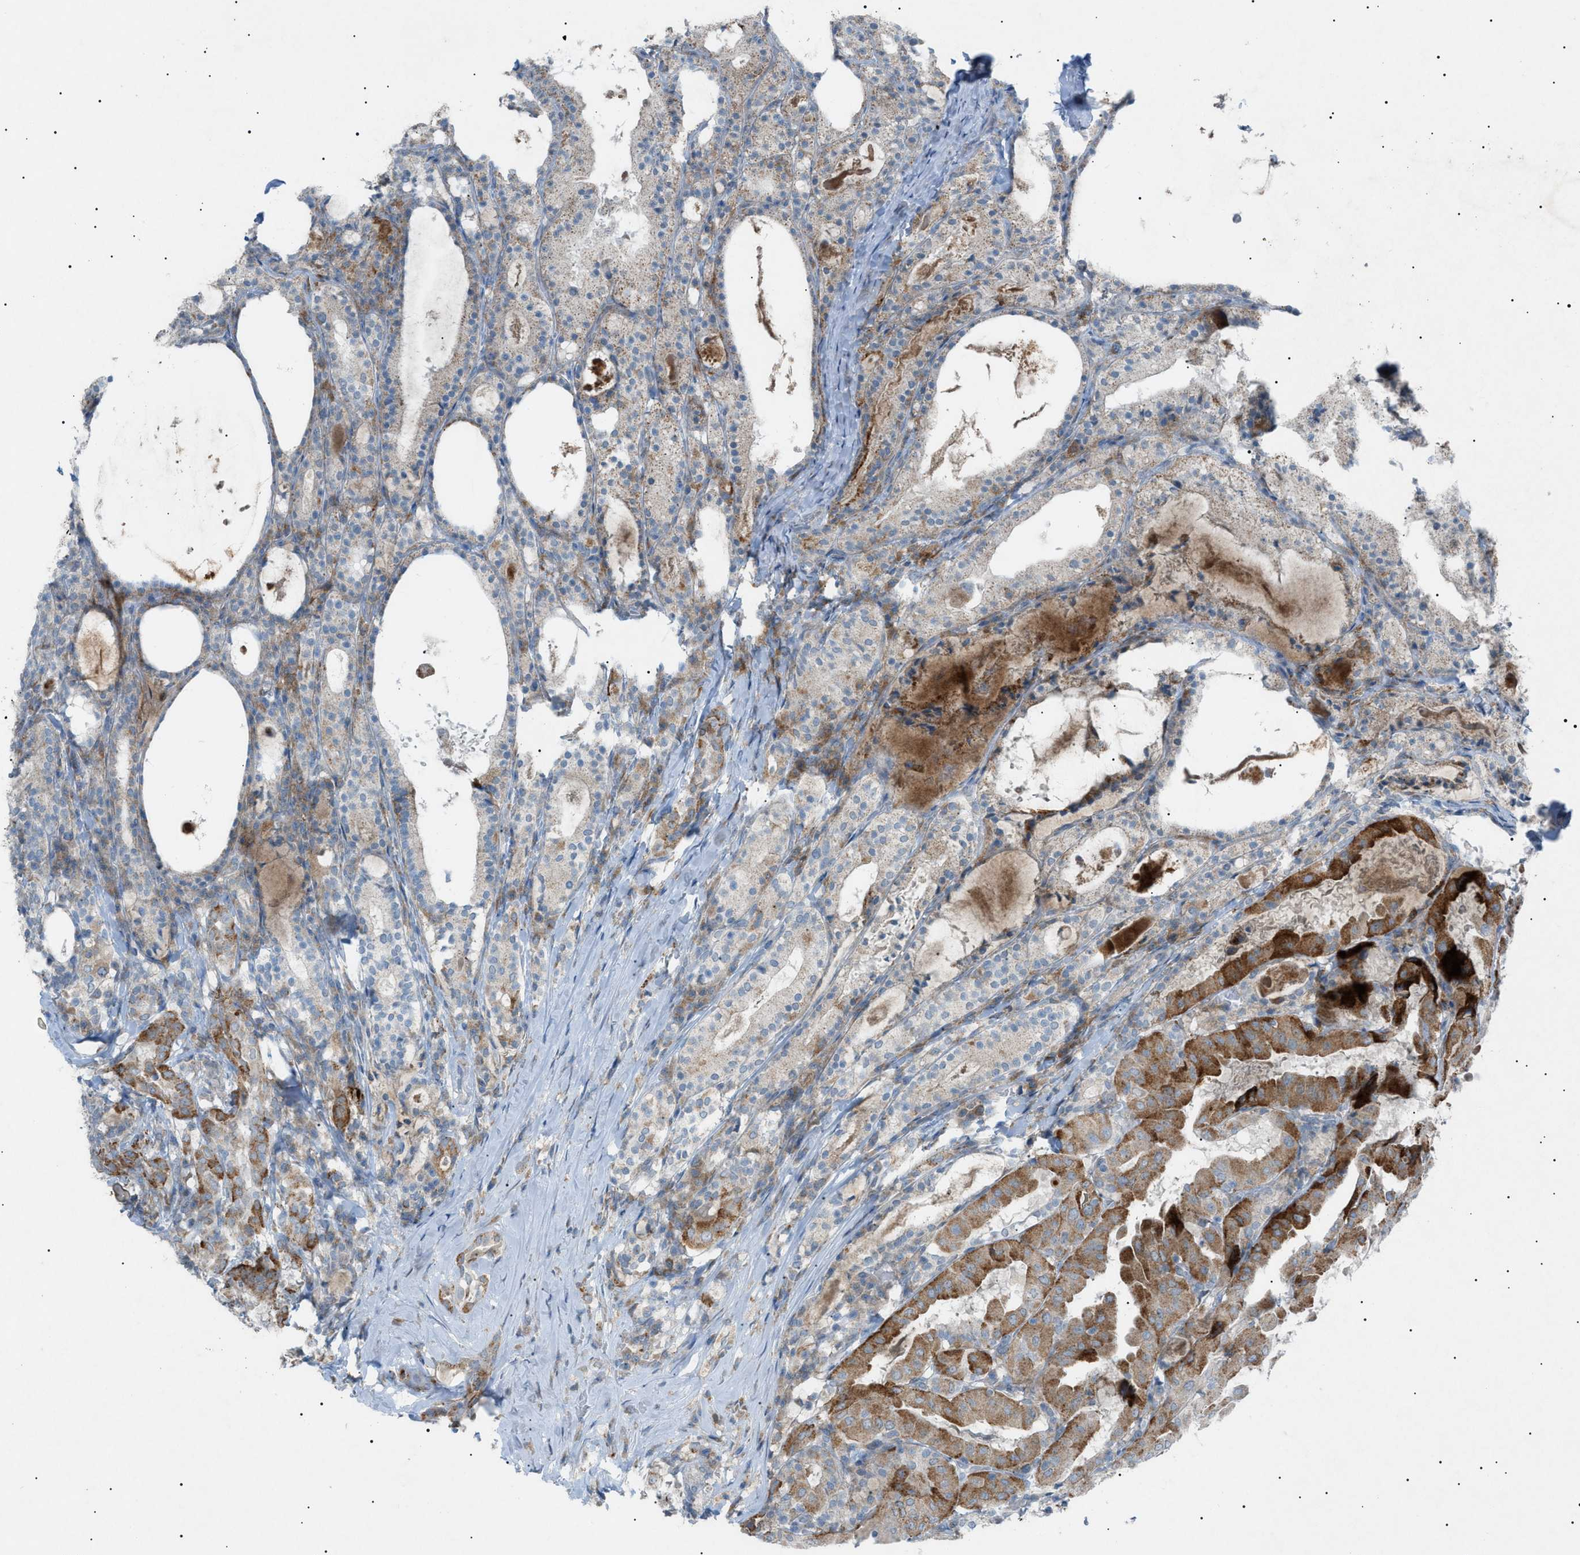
{"staining": {"intensity": "strong", "quantity": "25%-75%", "location": "cytoplasmic/membranous"}, "tissue": "thyroid cancer", "cell_type": "Tumor cells", "image_type": "cancer", "snomed": [{"axis": "morphology", "description": "Papillary adenocarcinoma, NOS"}, {"axis": "topography", "description": "Thyroid gland"}], "caption": "An IHC photomicrograph of neoplastic tissue is shown. Protein staining in brown labels strong cytoplasmic/membranous positivity in thyroid cancer (papillary adenocarcinoma) within tumor cells.", "gene": "BTK", "patient": {"sex": "female", "age": 42}}